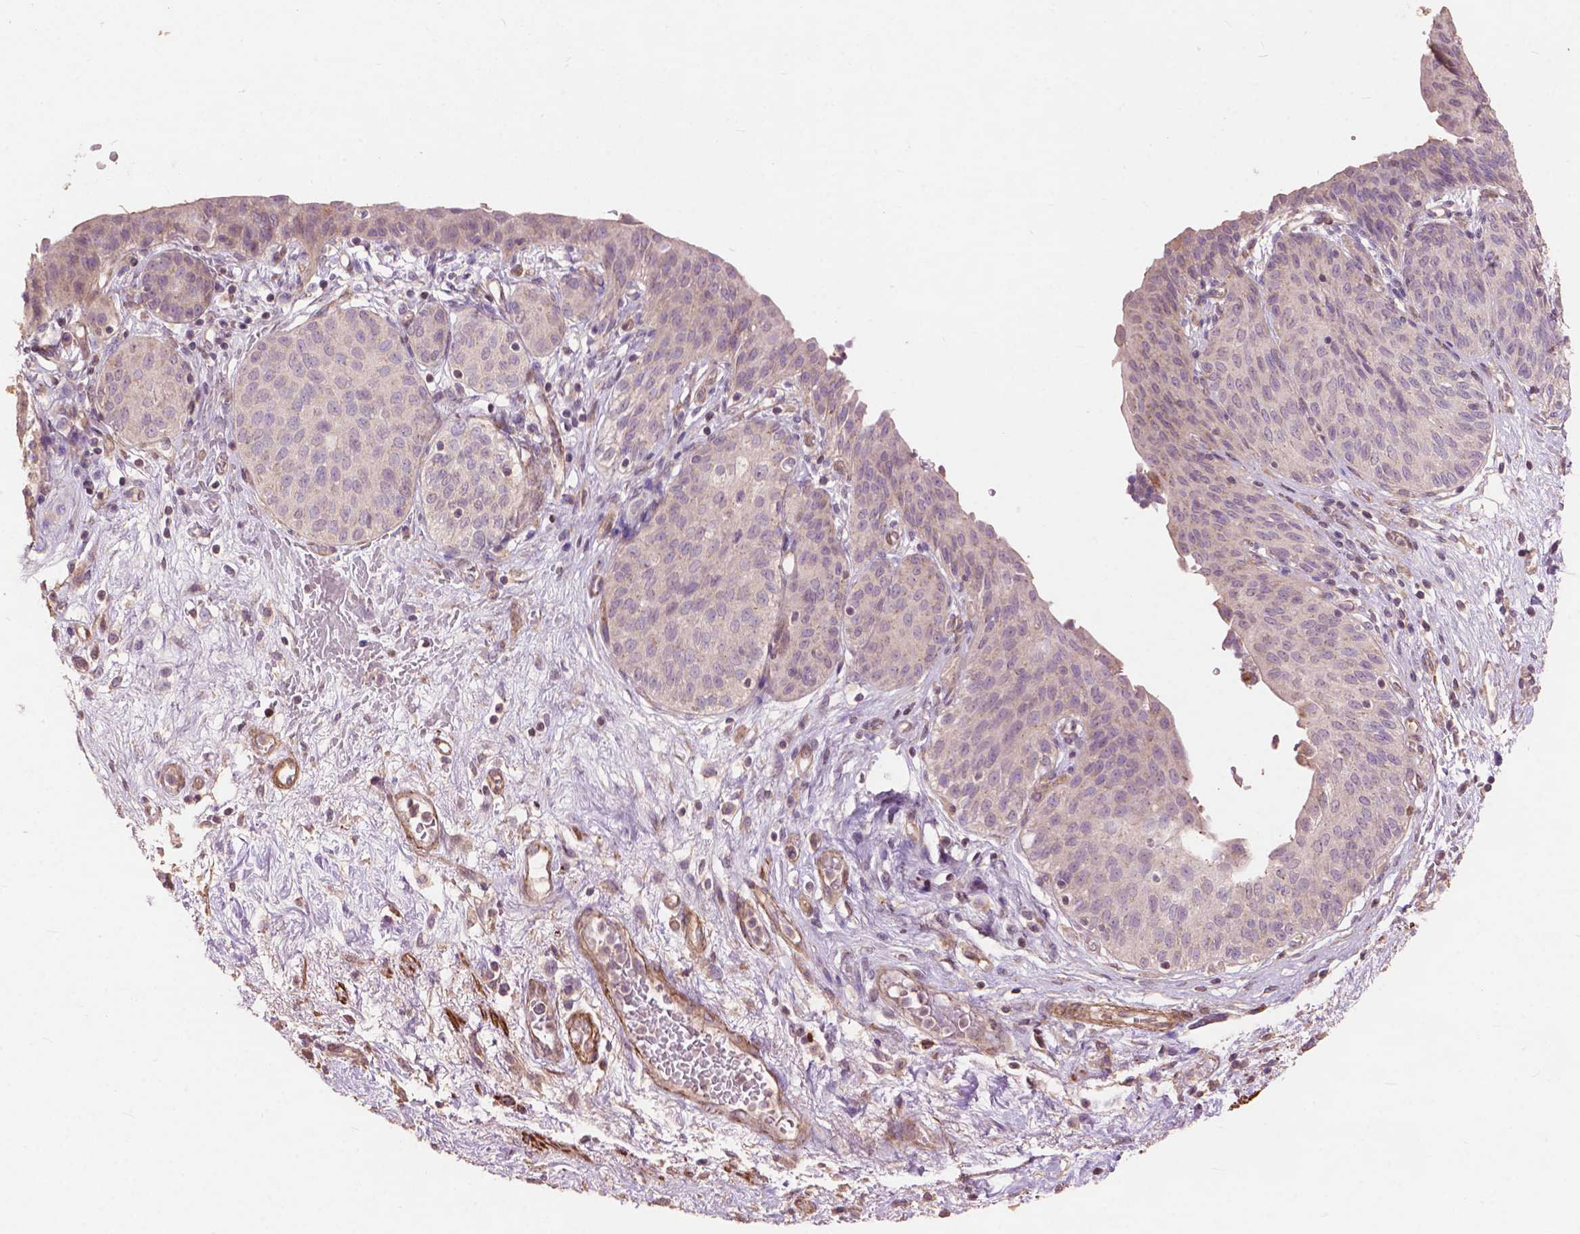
{"staining": {"intensity": "negative", "quantity": "none", "location": "none"}, "tissue": "urinary bladder", "cell_type": "Urothelial cells", "image_type": "normal", "snomed": [{"axis": "morphology", "description": "Normal tissue, NOS"}, {"axis": "topography", "description": "Urinary bladder"}], "caption": "Urothelial cells are negative for brown protein staining in normal urinary bladder. Nuclei are stained in blue.", "gene": "FNIP1", "patient": {"sex": "male", "age": 68}}